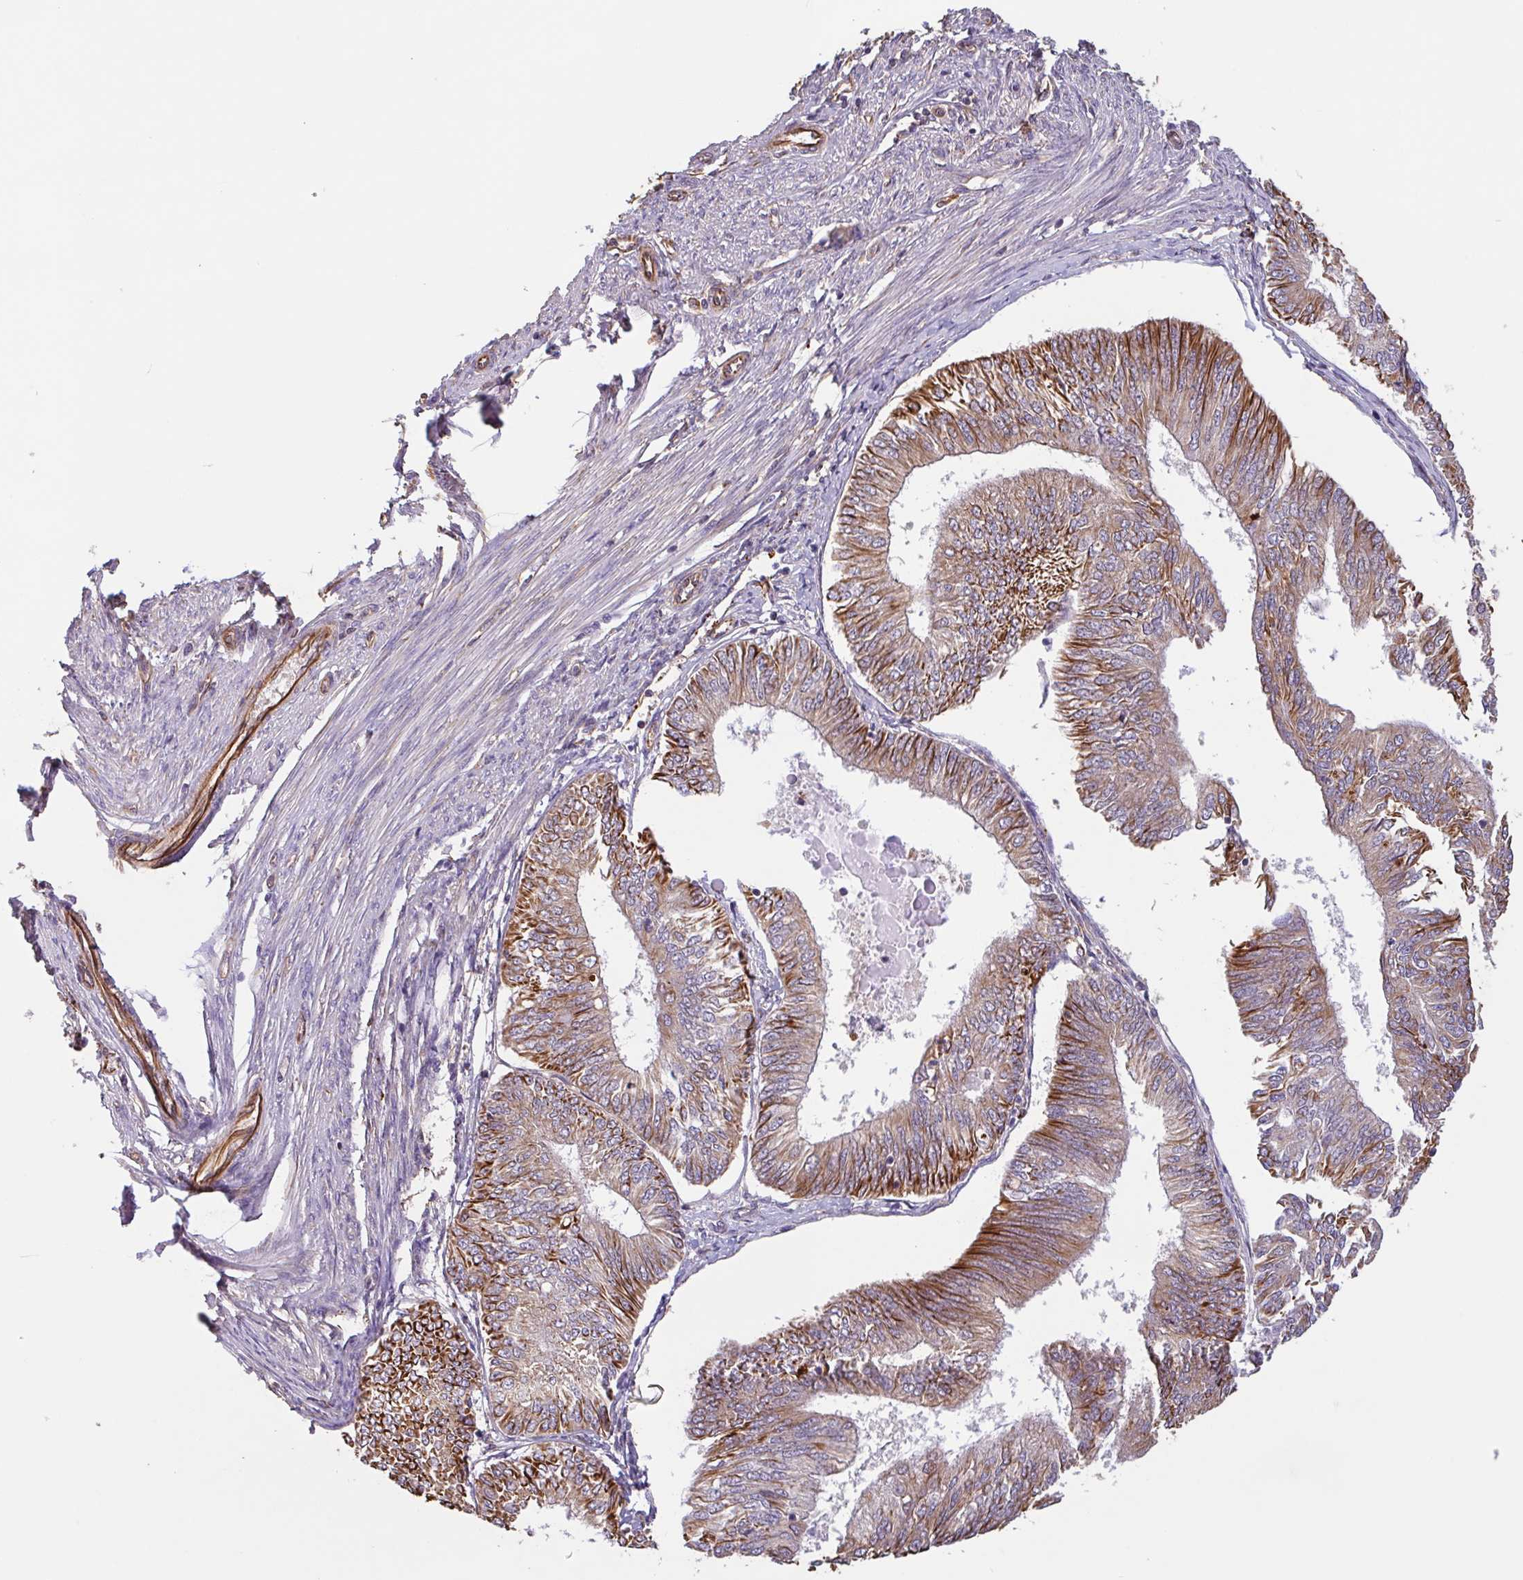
{"staining": {"intensity": "moderate", "quantity": ">75%", "location": "cytoplasmic/membranous"}, "tissue": "endometrial cancer", "cell_type": "Tumor cells", "image_type": "cancer", "snomed": [{"axis": "morphology", "description": "Adenocarcinoma, NOS"}, {"axis": "topography", "description": "Endometrium"}], "caption": "IHC staining of endometrial adenocarcinoma, which demonstrates medium levels of moderate cytoplasmic/membranous expression in about >75% of tumor cells indicating moderate cytoplasmic/membranous protein positivity. The staining was performed using DAB (brown) for protein detection and nuclei were counterstained in hematoxylin (blue).", "gene": "ZNF790", "patient": {"sex": "female", "age": 58}}